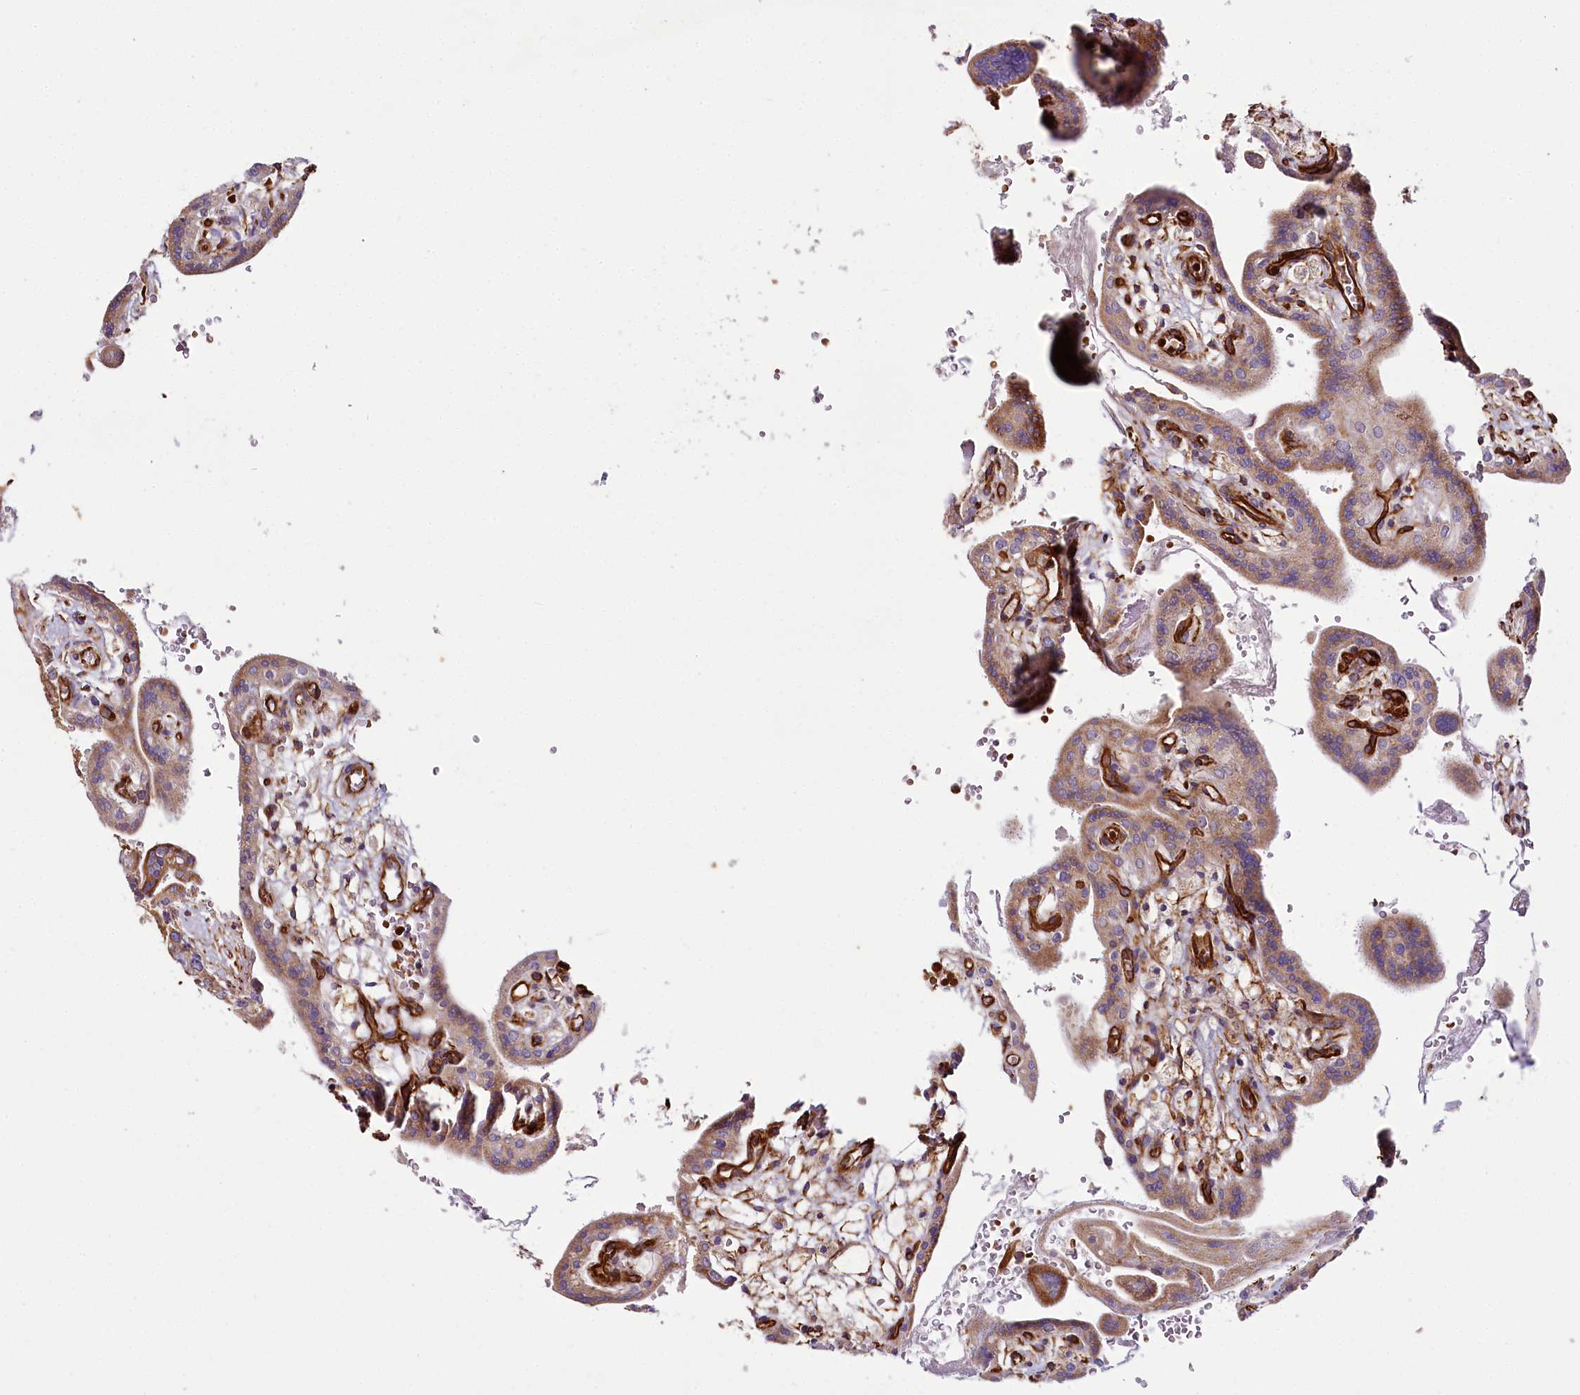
{"staining": {"intensity": "moderate", "quantity": ">75%", "location": "cytoplasmic/membranous"}, "tissue": "placenta", "cell_type": "Trophoblastic cells", "image_type": "normal", "snomed": [{"axis": "morphology", "description": "Normal tissue, NOS"}, {"axis": "topography", "description": "Placenta"}], "caption": "IHC of benign human placenta shows medium levels of moderate cytoplasmic/membranous expression in about >75% of trophoblastic cells. (brown staining indicates protein expression, while blue staining denotes nuclei).", "gene": "THUMPD3", "patient": {"sex": "female", "age": 37}}